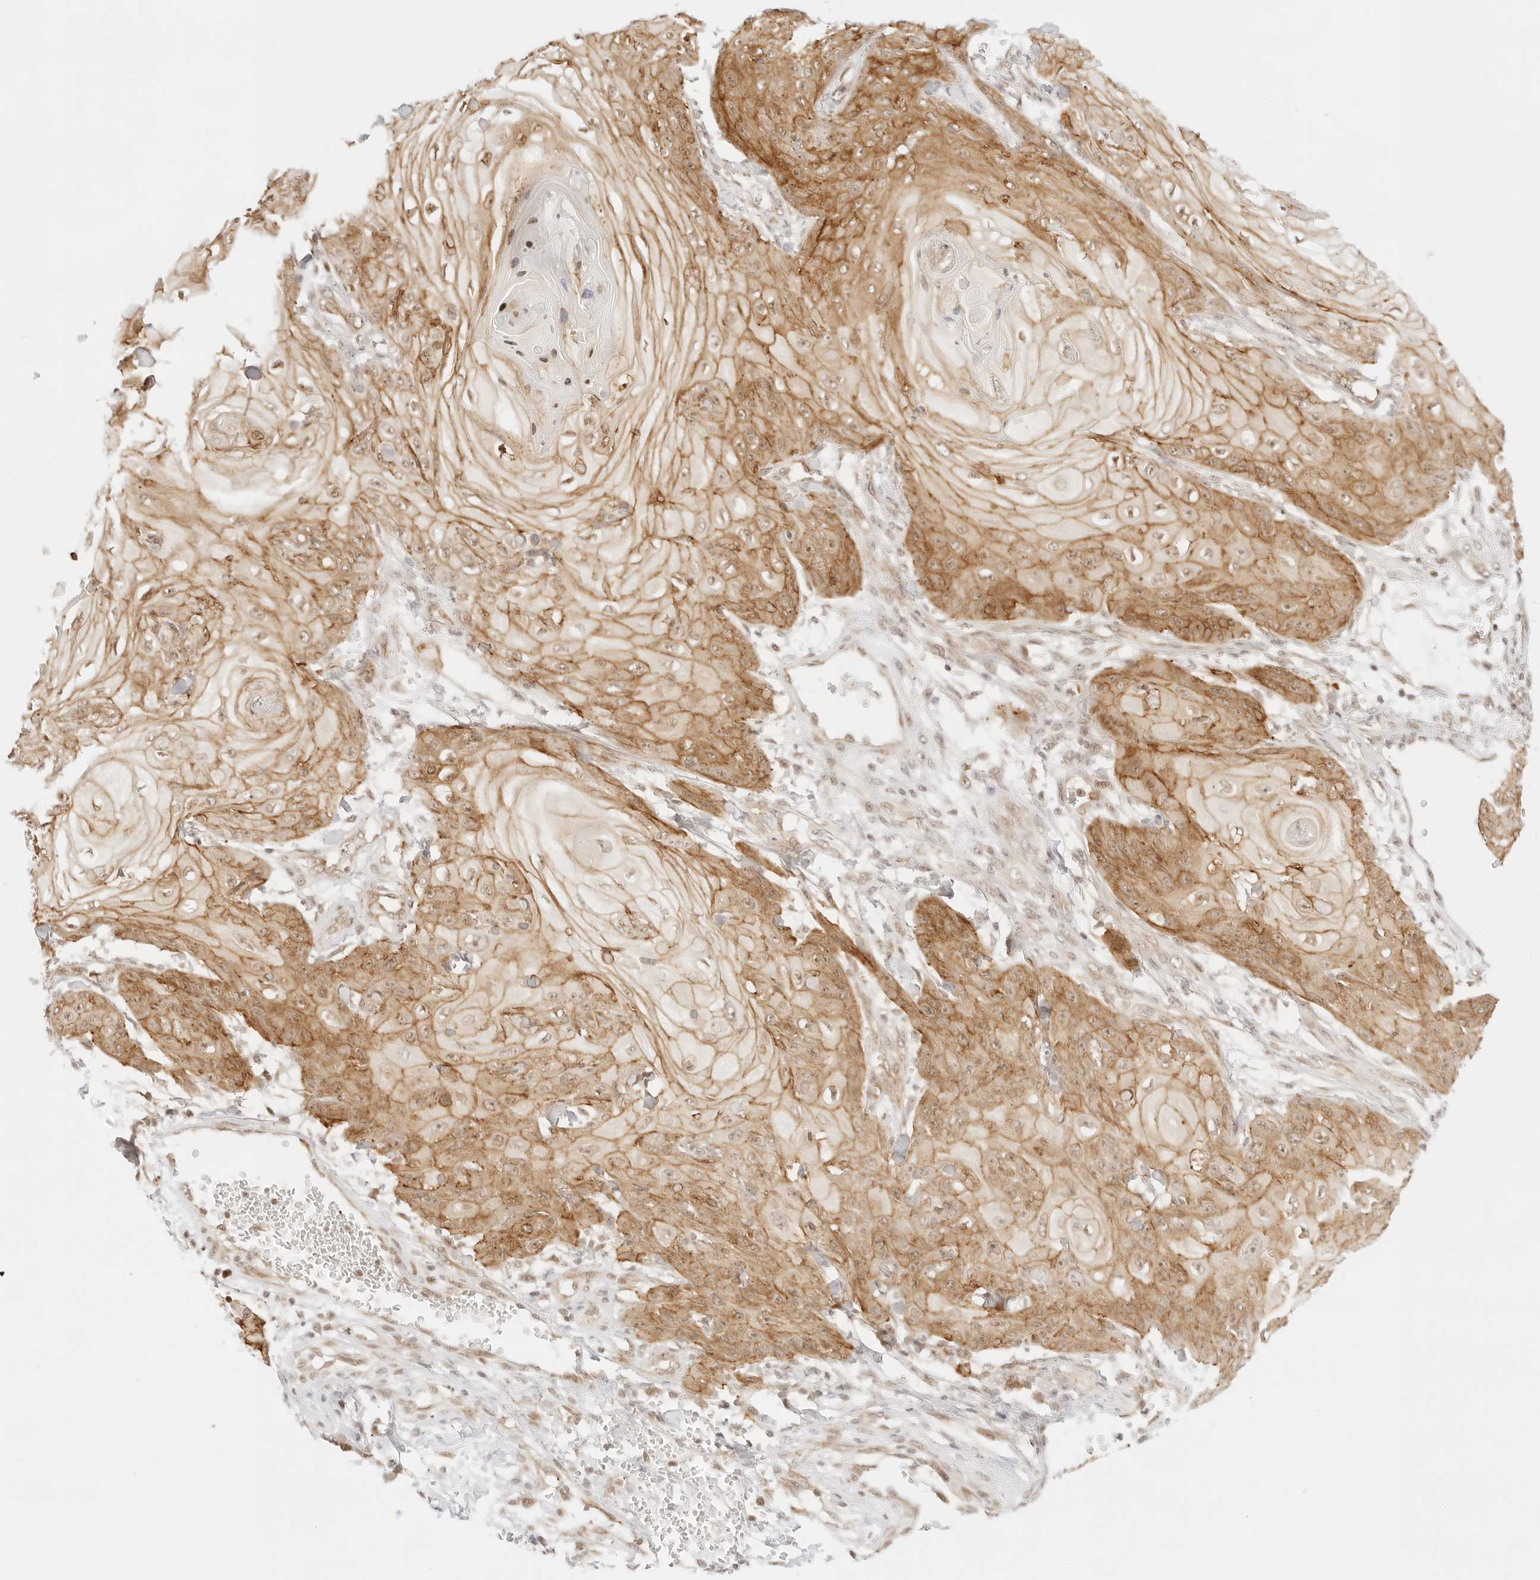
{"staining": {"intensity": "moderate", "quantity": "25%-75%", "location": "cytoplasmic/membranous,nuclear"}, "tissue": "skin cancer", "cell_type": "Tumor cells", "image_type": "cancer", "snomed": [{"axis": "morphology", "description": "Squamous cell carcinoma, NOS"}, {"axis": "topography", "description": "Skin"}], "caption": "The image shows a brown stain indicating the presence of a protein in the cytoplasmic/membranous and nuclear of tumor cells in skin cancer (squamous cell carcinoma).", "gene": "GNAS", "patient": {"sex": "male", "age": 74}}